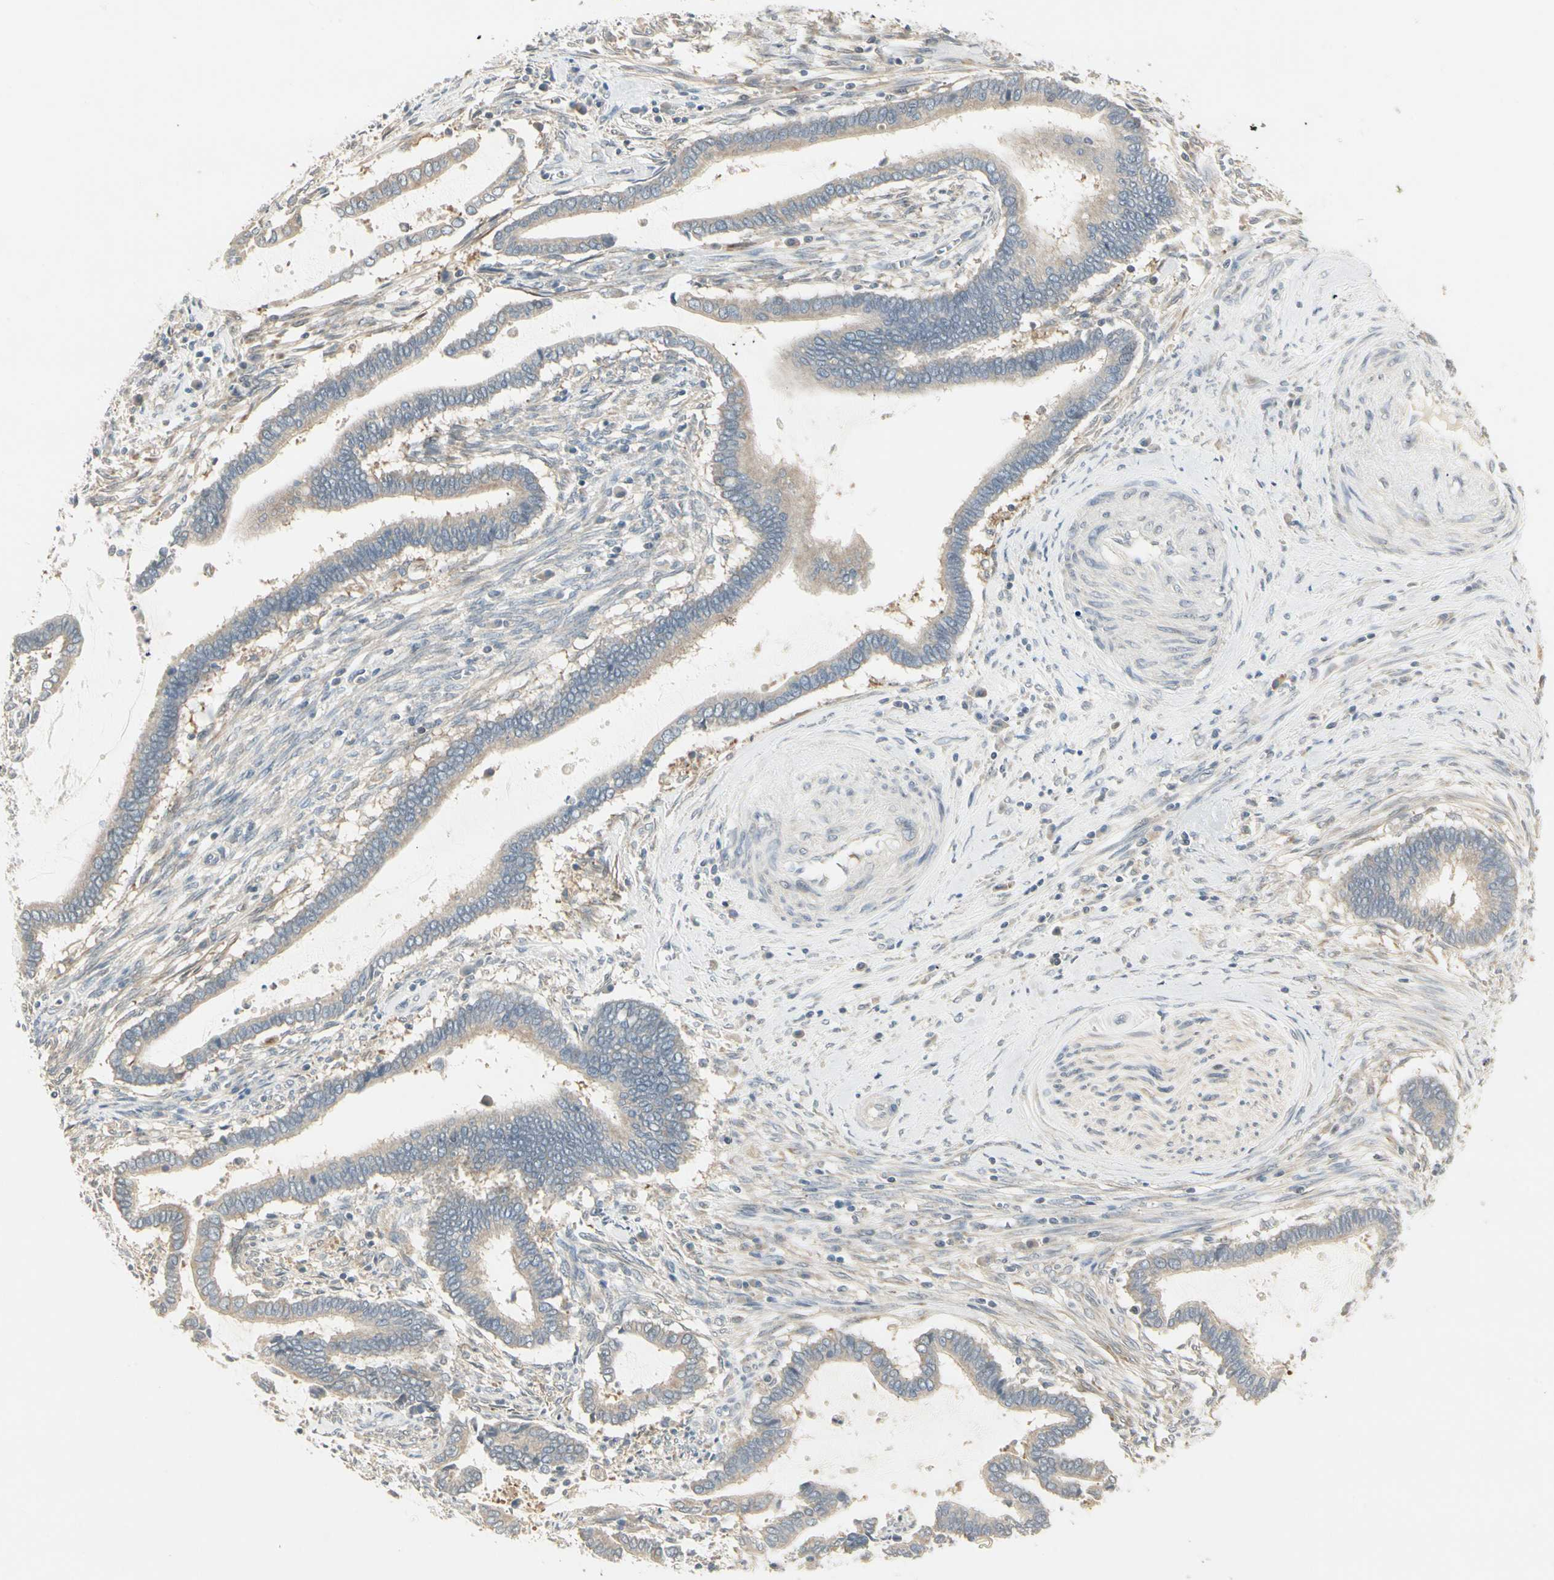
{"staining": {"intensity": "weak", "quantity": ">75%", "location": "cytoplasmic/membranous"}, "tissue": "cervical cancer", "cell_type": "Tumor cells", "image_type": "cancer", "snomed": [{"axis": "morphology", "description": "Adenocarcinoma, NOS"}, {"axis": "topography", "description": "Cervix"}], "caption": "Cervical cancer (adenocarcinoma) was stained to show a protein in brown. There is low levels of weak cytoplasmic/membranous positivity in about >75% of tumor cells.", "gene": "ZFP36", "patient": {"sex": "female", "age": 44}}